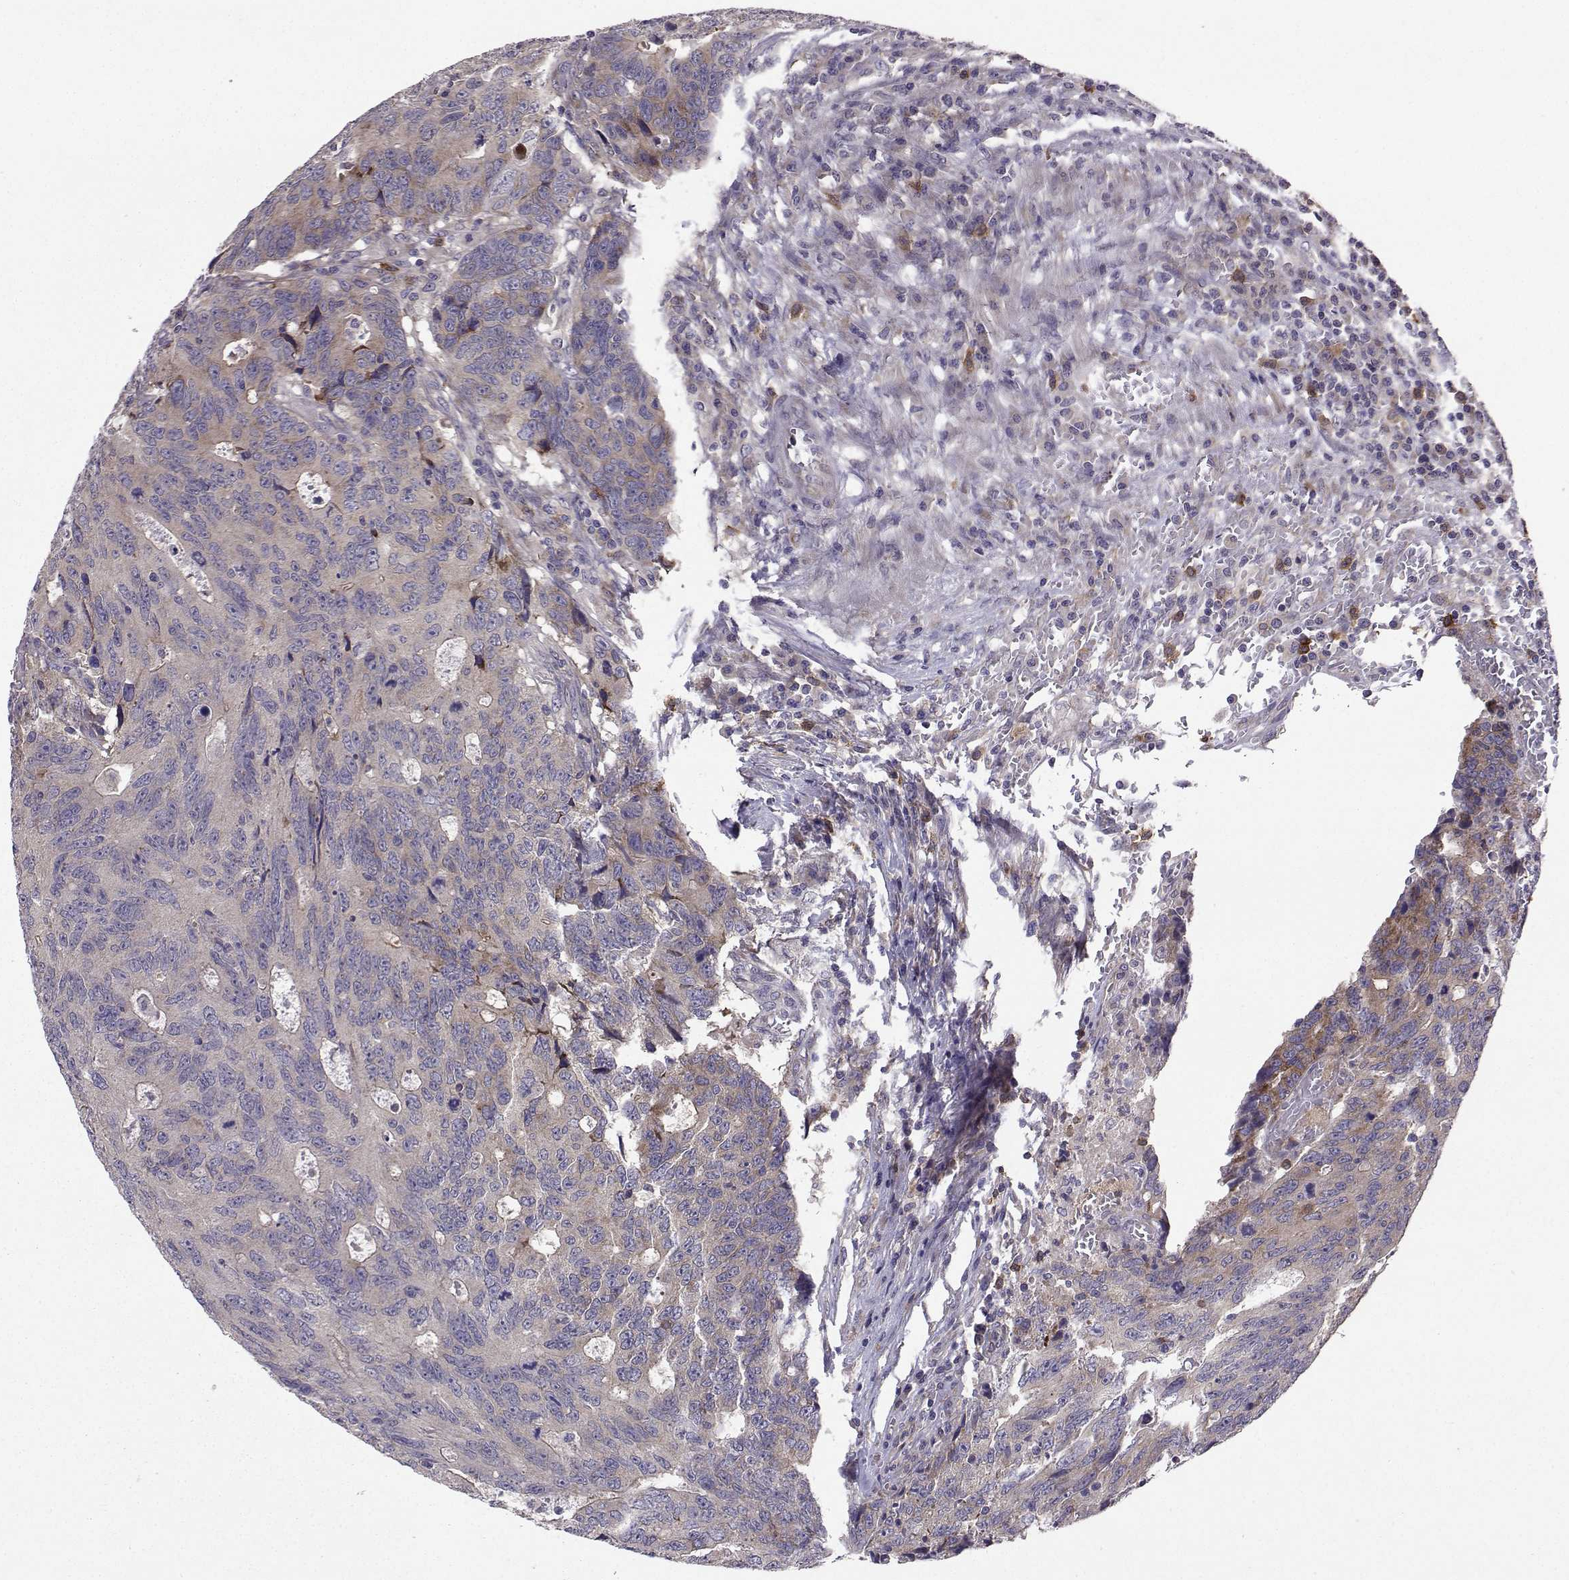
{"staining": {"intensity": "moderate", "quantity": "<25%", "location": "cytoplasmic/membranous"}, "tissue": "colorectal cancer", "cell_type": "Tumor cells", "image_type": "cancer", "snomed": [{"axis": "morphology", "description": "Adenocarcinoma, NOS"}, {"axis": "topography", "description": "Colon"}], "caption": "Colorectal cancer (adenocarcinoma) stained with a protein marker displays moderate staining in tumor cells.", "gene": "STXBP5", "patient": {"sex": "female", "age": 77}}